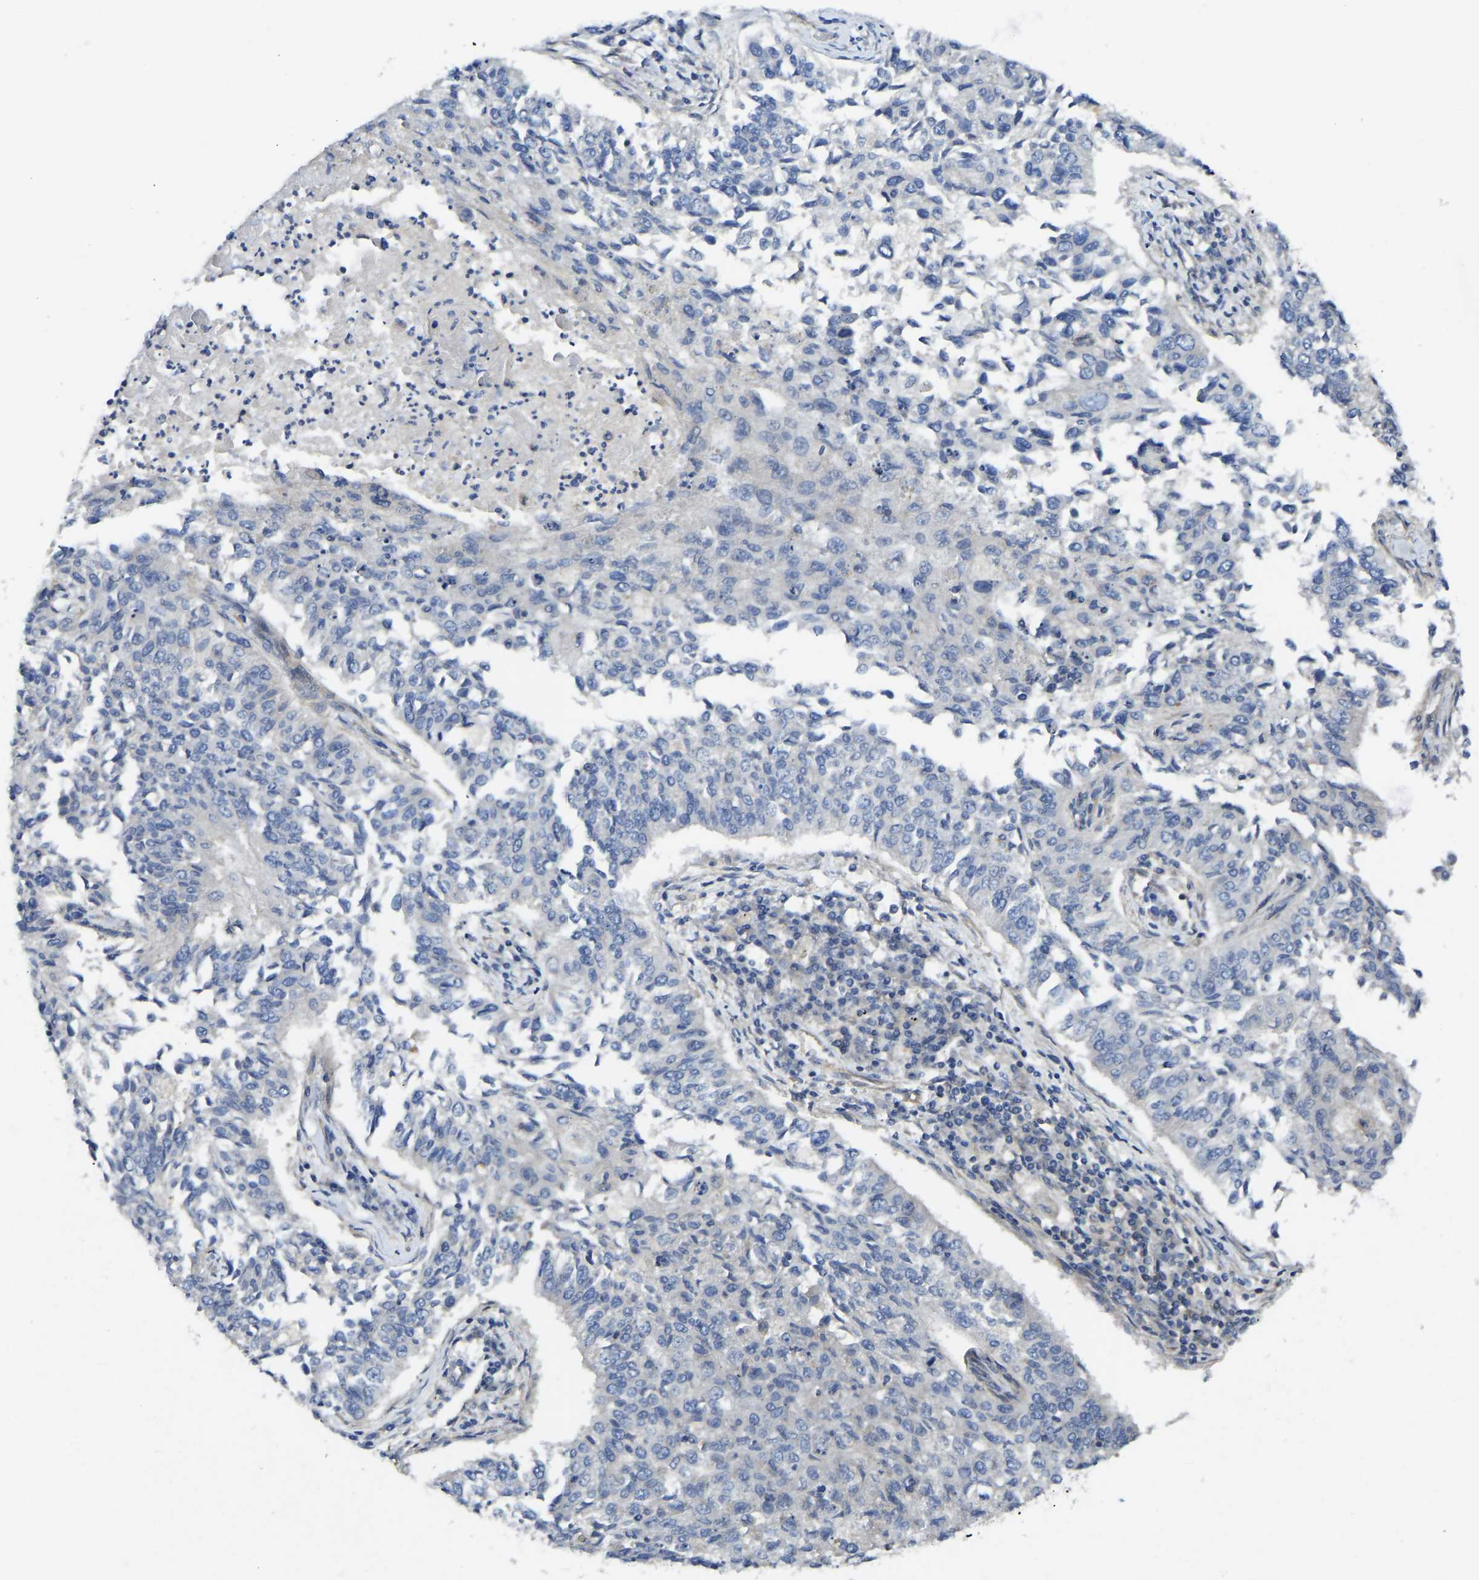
{"staining": {"intensity": "negative", "quantity": "none", "location": "none"}, "tissue": "lung cancer", "cell_type": "Tumor cells", "image_type": "cancer", "snomed": [{"axis": "morphology", "description": "Normal tissue, NOS"}, {"axis": "morphology", "description": "Squamous cell carcinoma, NOS"}, {"axis": "topography", "description": "Cartilage tissue"}, {"axis": "topography", "description": "Bronchus"}, {"axis": "topography", "description": "Lung"}], "caption": "DAB (3,3'-diaminobenzidine) immunohistochemical staining of lung cancer (squamous cell carcinoma) reveals no significant expression in tumor cells. Nuclei are stained in blue.", "gene": "PPP3CA", "patient": {"sex": "female", "age": 49}}